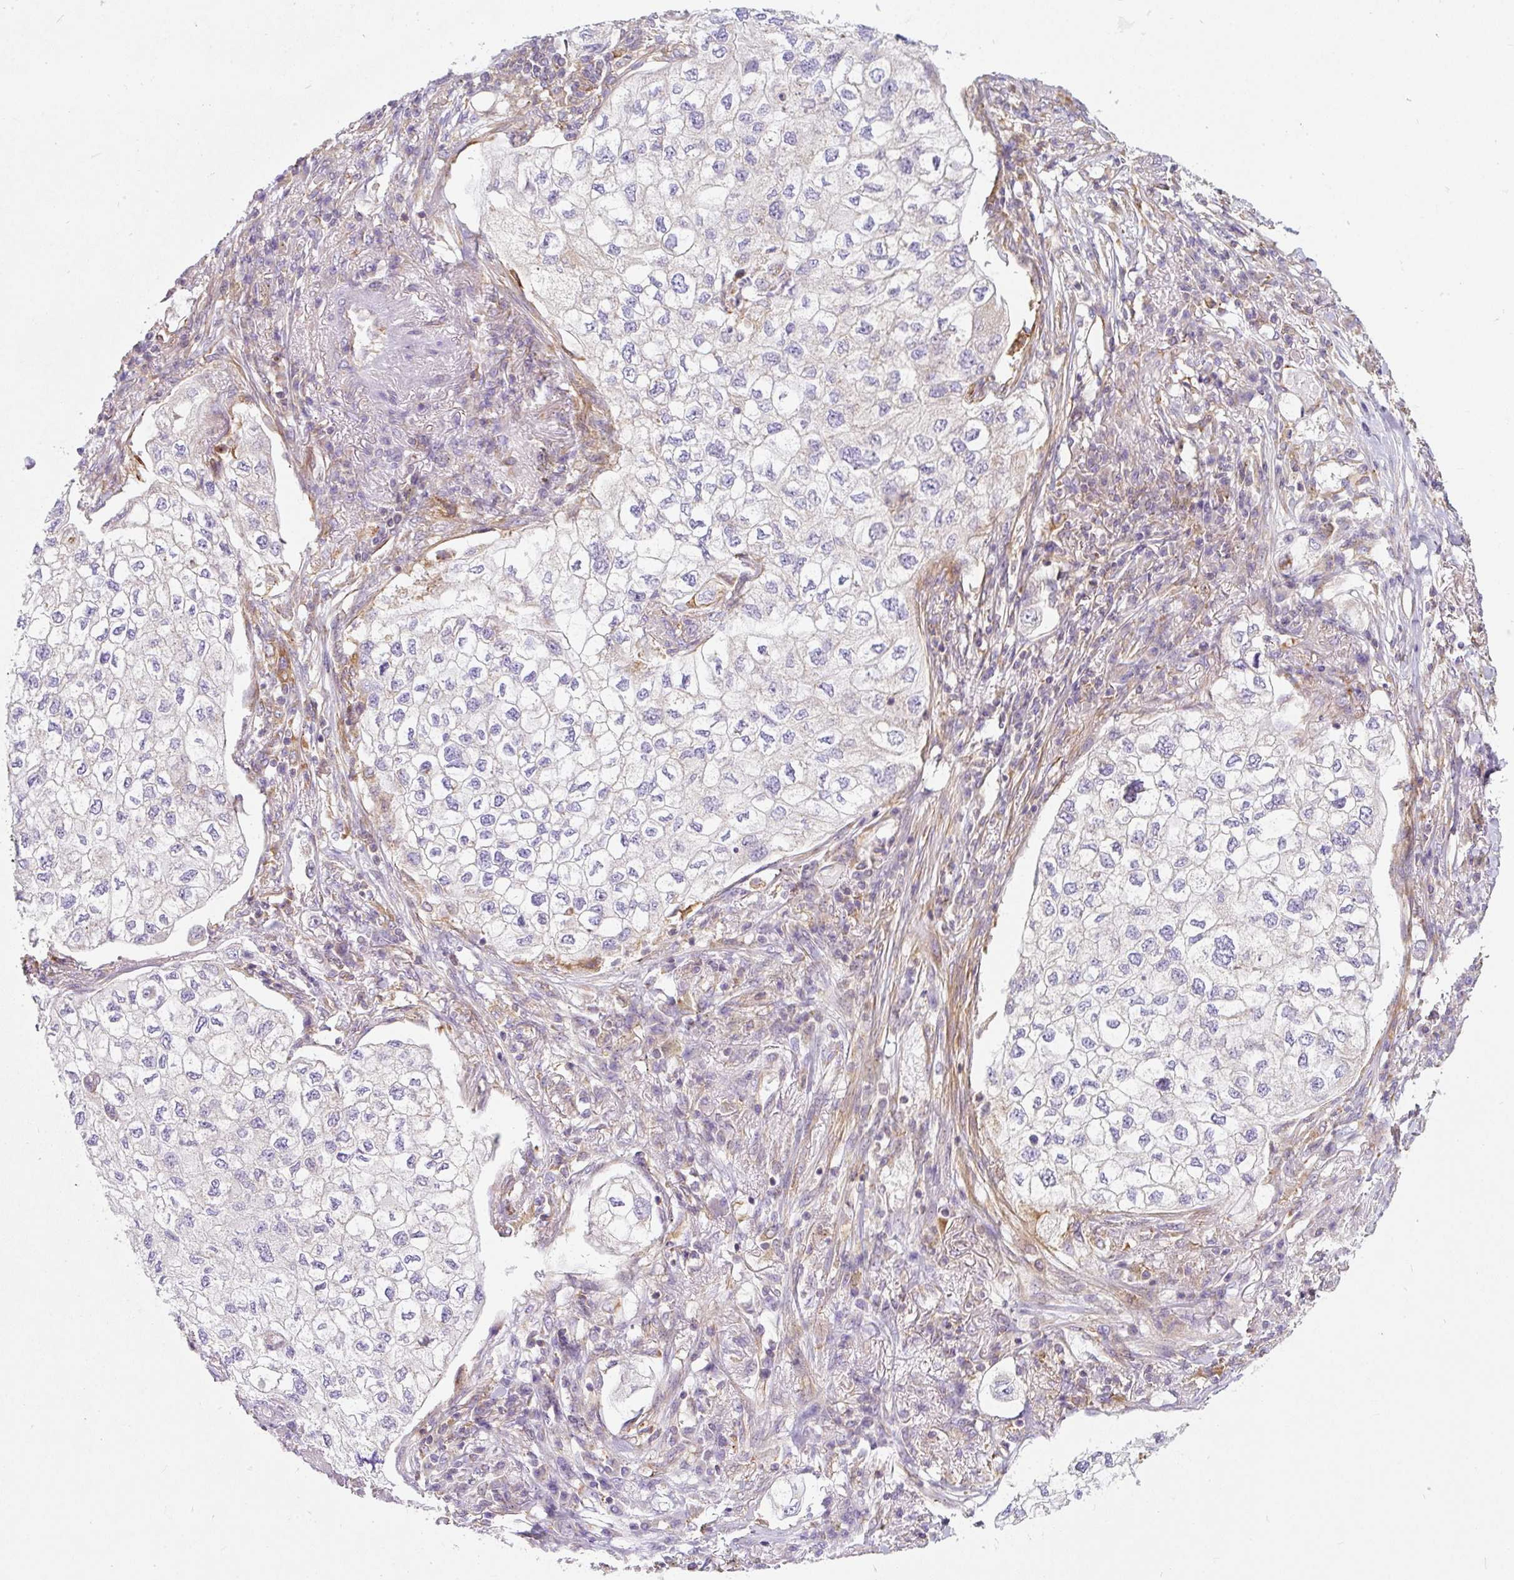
{"staining": {"intensity": "negative", "quantity": "none", "location": "none"}, "tissue": "lung cancer", "cell_type": "Tumor cells", "image_type": "cancer", "snomed": [{"axis": "morphology", "description": "Adenocarcinoma, NOS"}, {"axis": "topography", "description": "Lung"}], "caption": "This is a photomicrograph of immunohistochemistry (IHC) staining of lung adenocarcinoma, which shows no positivity in tumor cells. (Stains: DAB (3,3'-diaminobenzidine) immunohistochemistry (IHC) with hematoxylin counter stain, Microscopy: brightfield microscopy at high magnification).", "gene": "ERAP2", "patient": {"sex": "male", "age": 63}}